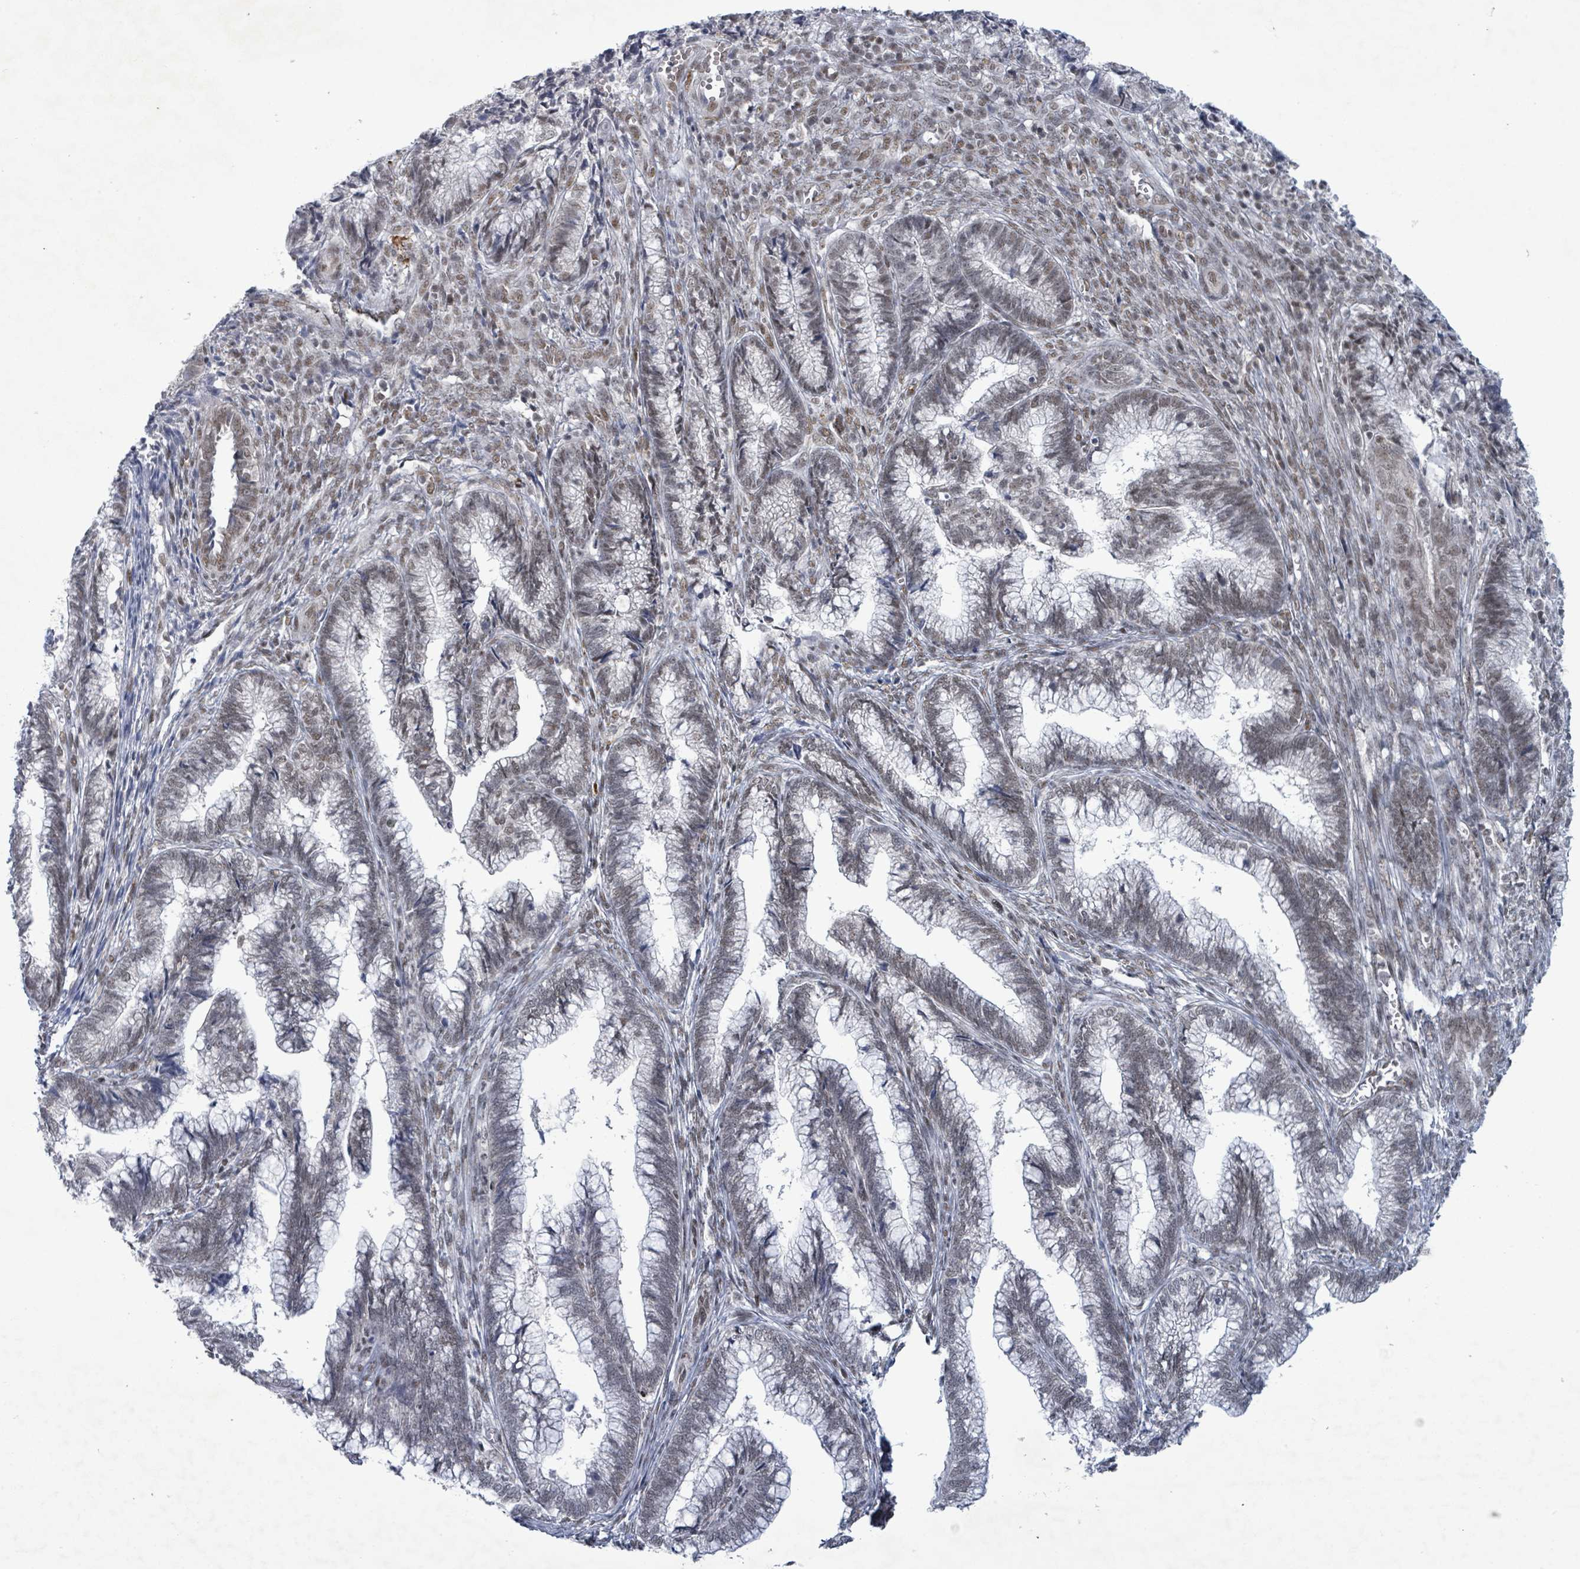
{"staining": {"intensity": "negative", "quantity": "none", "location": "none"}, "tissue": "cervical cancer", "cell_type": "Tumor cells", "image_type": "cancer", "snomed": [{"axis": "morphology", "description": "Adenocarcinoma, NOS"}, {"axis": "topography", "description": "Cervix"}], "caption": "Immunohistochemistry photomicrograph of neoplastic tissue: human cervical adenocarcinoma stained with DAB (3,3'-diaminobenzidine) exhibits no significant protein positivity in tumor cells.", "gene": "BANP", "patient": {"sex": "female", "age": 44}}